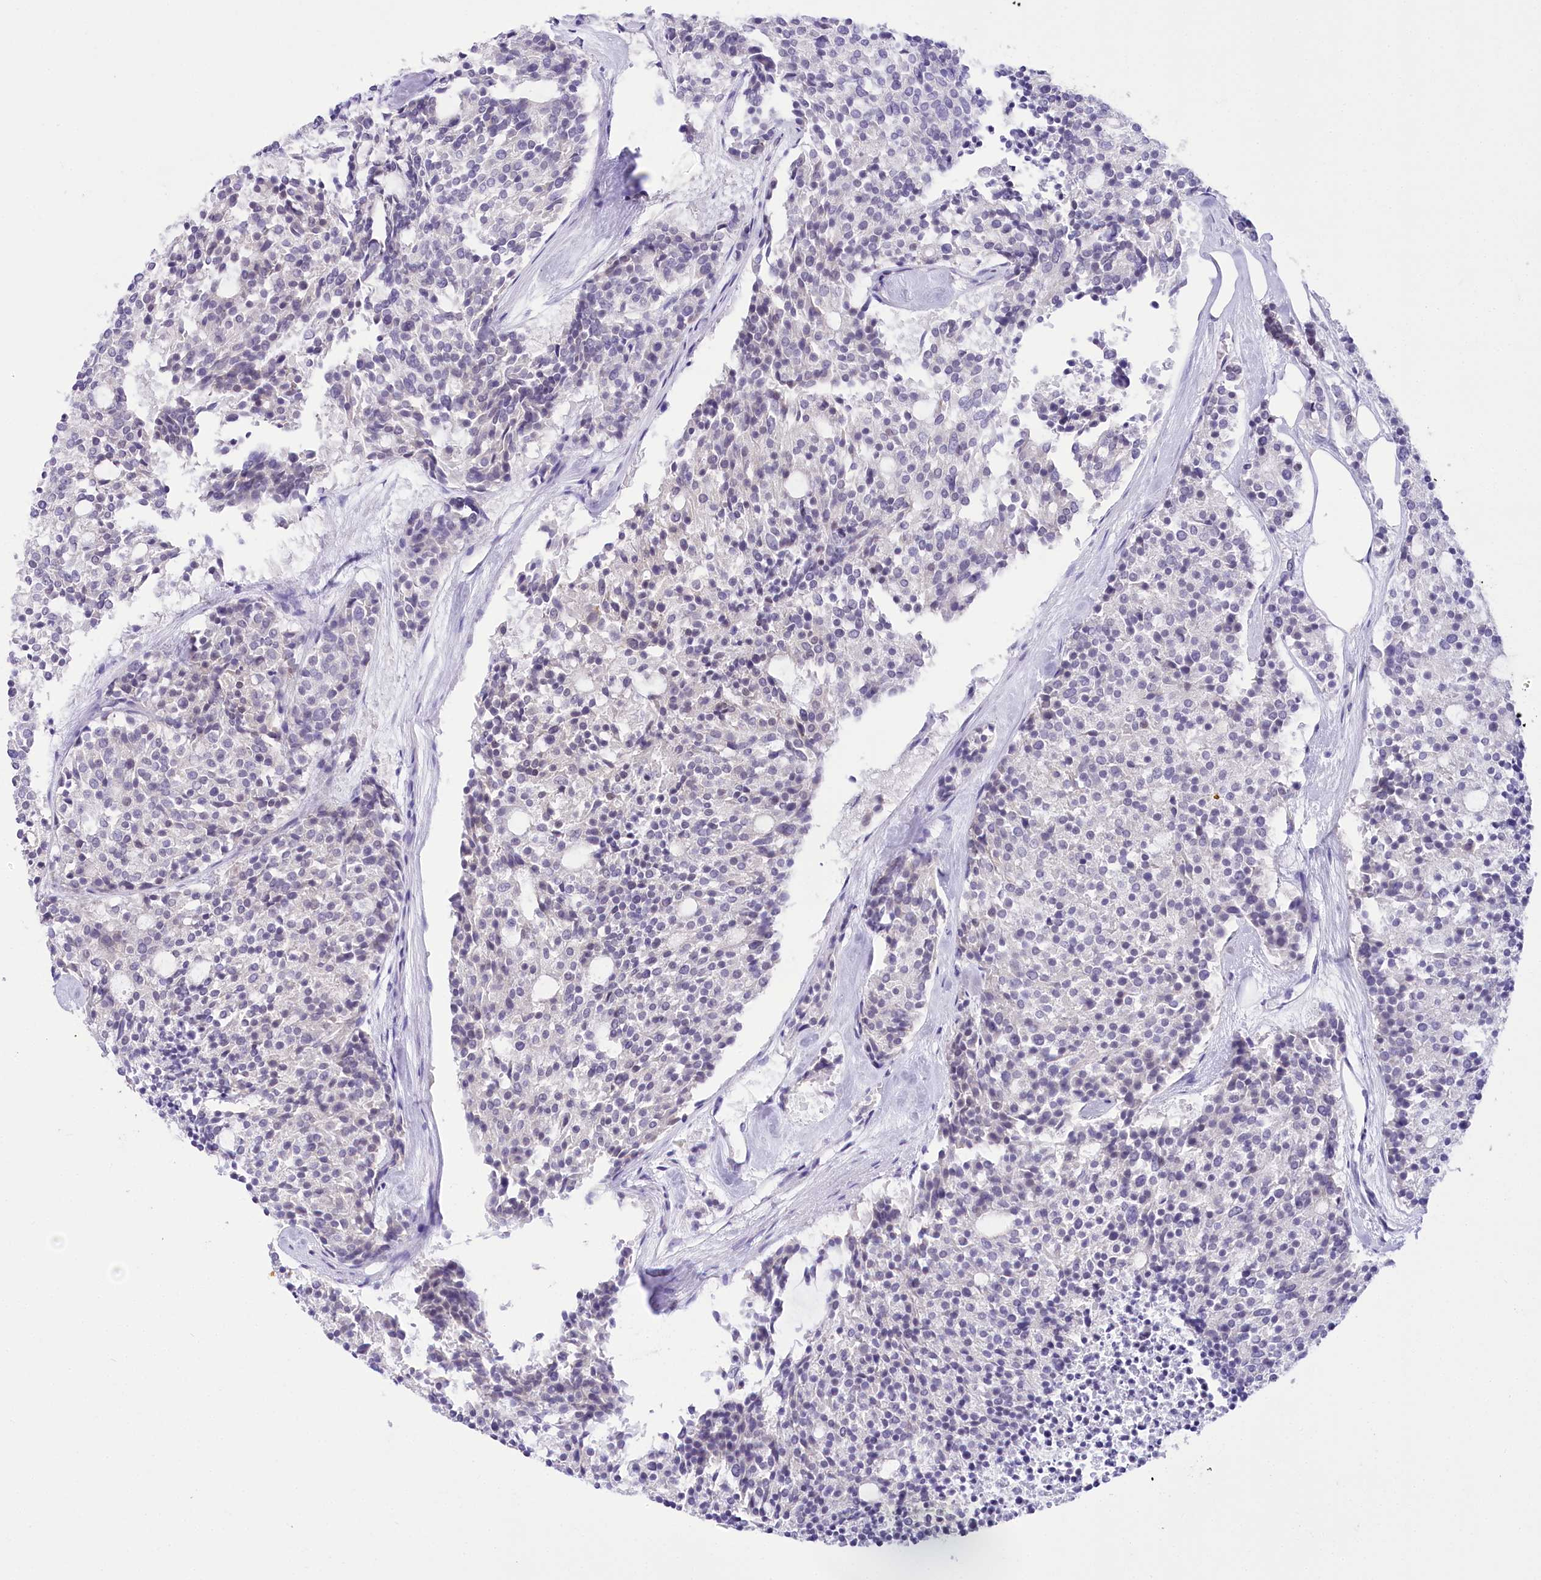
{"staining": {"intensity": "negative", "quantity": "none", "location": "none"}, "tissue": "carcinoid", "cell_type": "Tumor cells", "image_type": "cancer", "snomed": [{"axis": "morphology", "description": "Carcinoid, malignant, NOS"}, {"axis": "topography", "description": "Pancreas"}], "caption": "Tumor cells show no significant staining in carcinoid.", "gene": "HNRNPA0", "patient": {"sex": "female", "age": 54}}